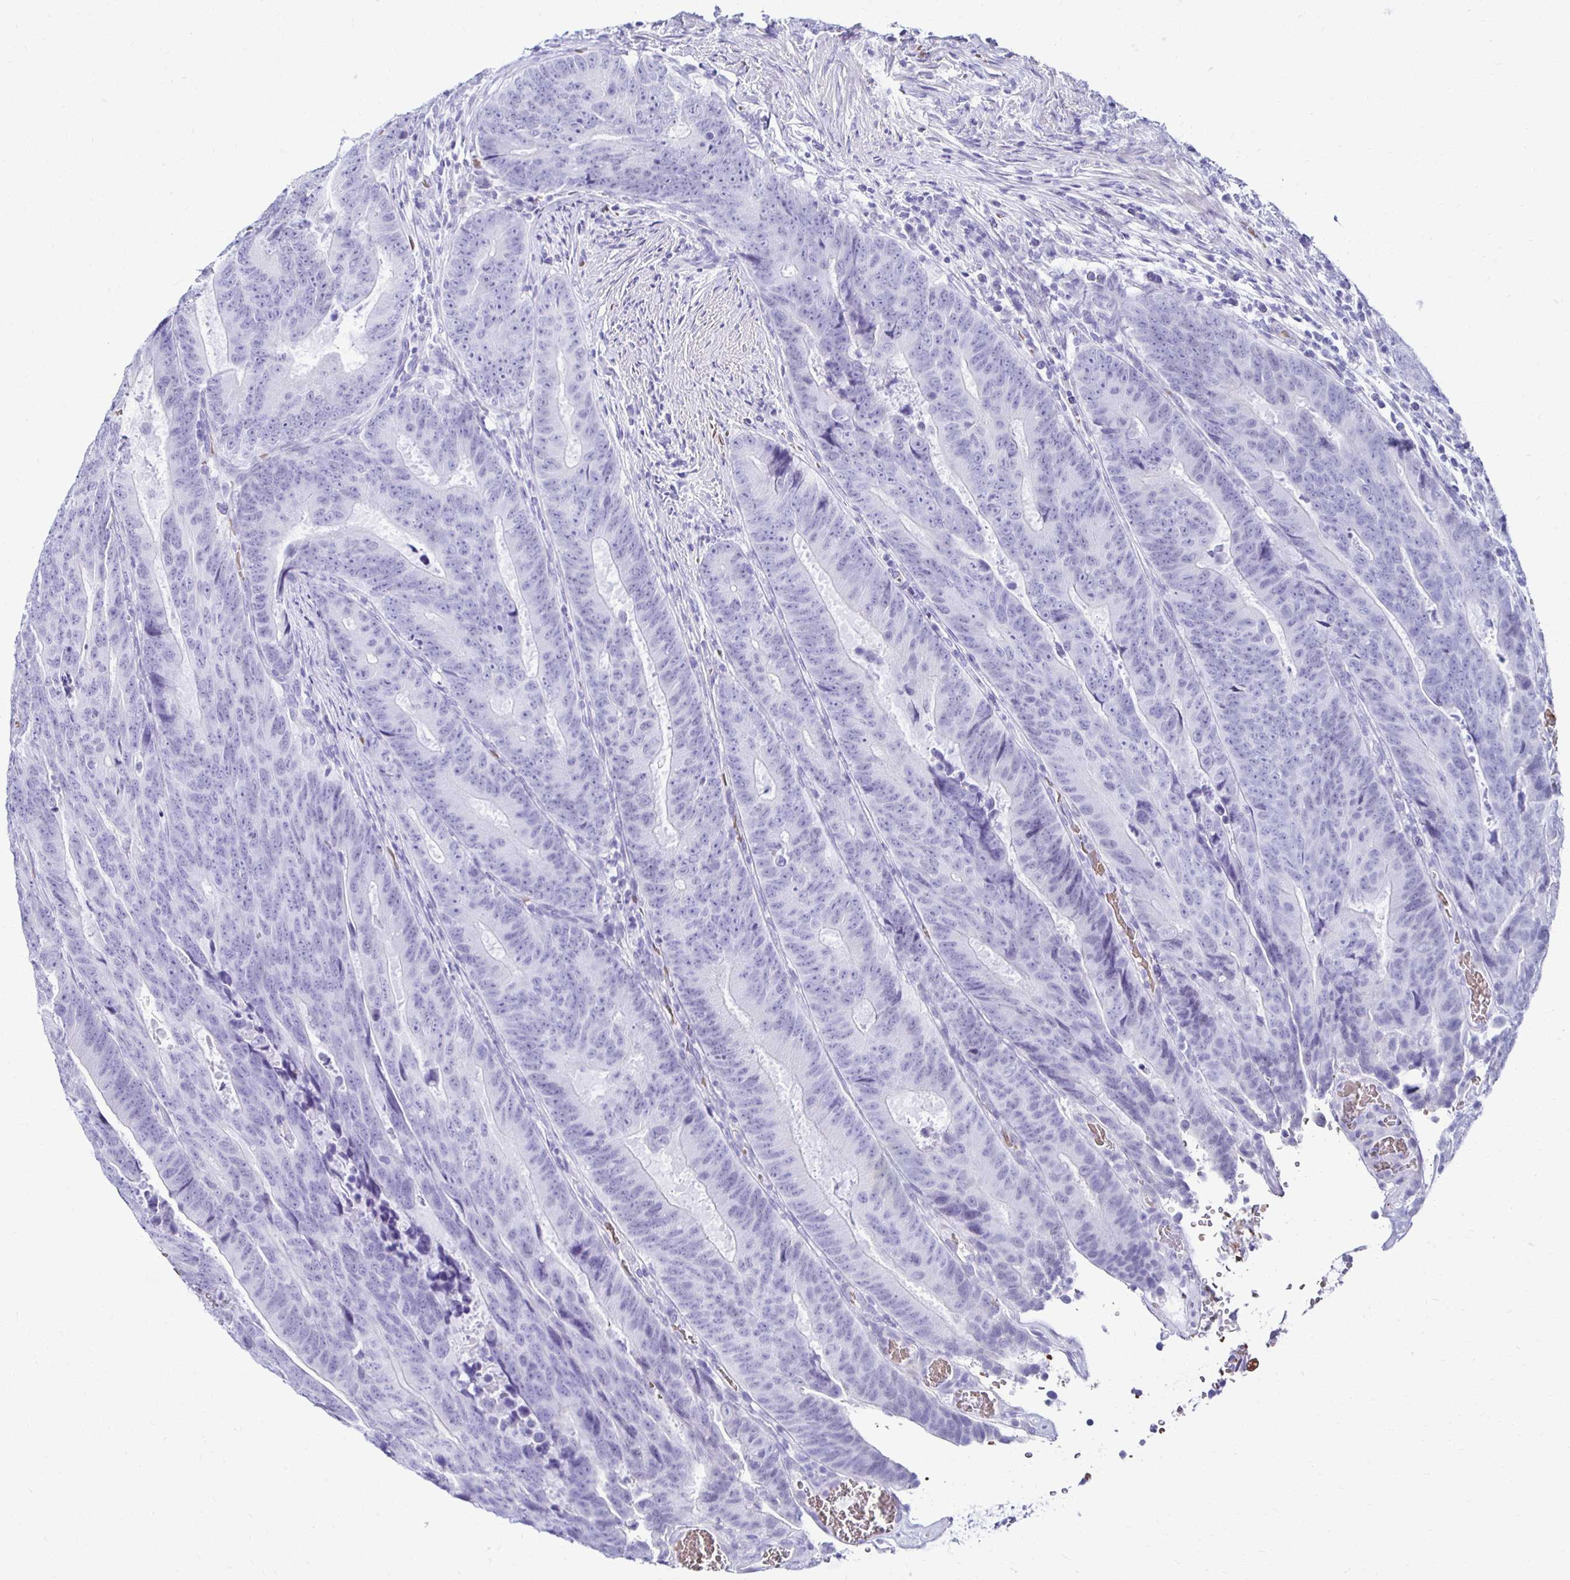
{"staining": {"intensity": "negative", "quantity": "none", "location": "none"}, "tissue": "colorectal cancer", "cell_type": "Tumor cells", "image_type": "cancer", "snomed": [{"axis": "morphology", "description": "Adenocarcinoma, NOS"}, {"axis": "topography", "description": "Colon"}], "caption": "A high-resolution micrograph shows IHC staining of colorectal cancer, which demonstrates no significant expression in tumor cells.", "gene": "RHBDL3", "patient": {"sex": "female", "age": 48}}